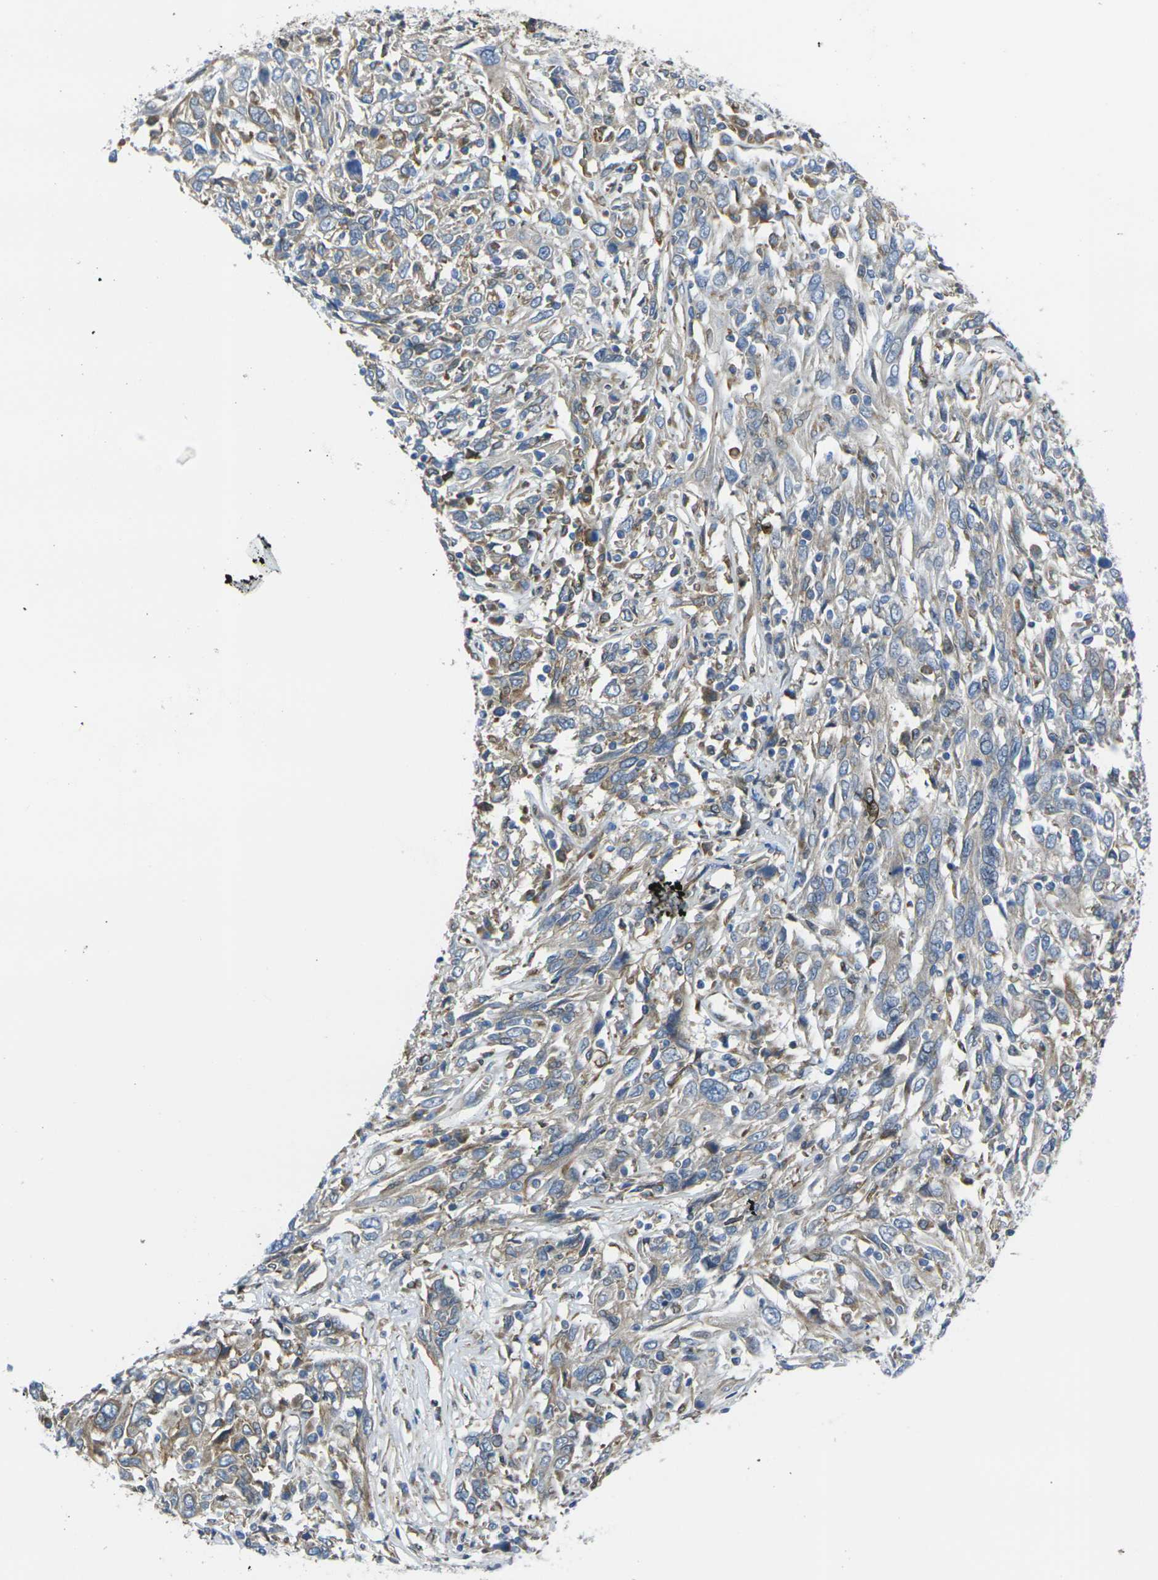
{"staining": {"intensity": "weak", "quantity": "<25%", "location": "cytoplasmic/membranous"}, "tissue": "cervical cancer", "cell_type": "Tumor cells", "image_type": "cancer", "snomed": [{"axis": "morphology", "description": "Squamous cell carcinoma, NOS"}, {"axis": "topography", "description": "Cervix"}], "caption": "The micrograph demonstrates no staining of tumor cells in squamous cell carcinoma (cervical).", "gene": "FZD1", "patient": {"sex": "female", "age": 46}}